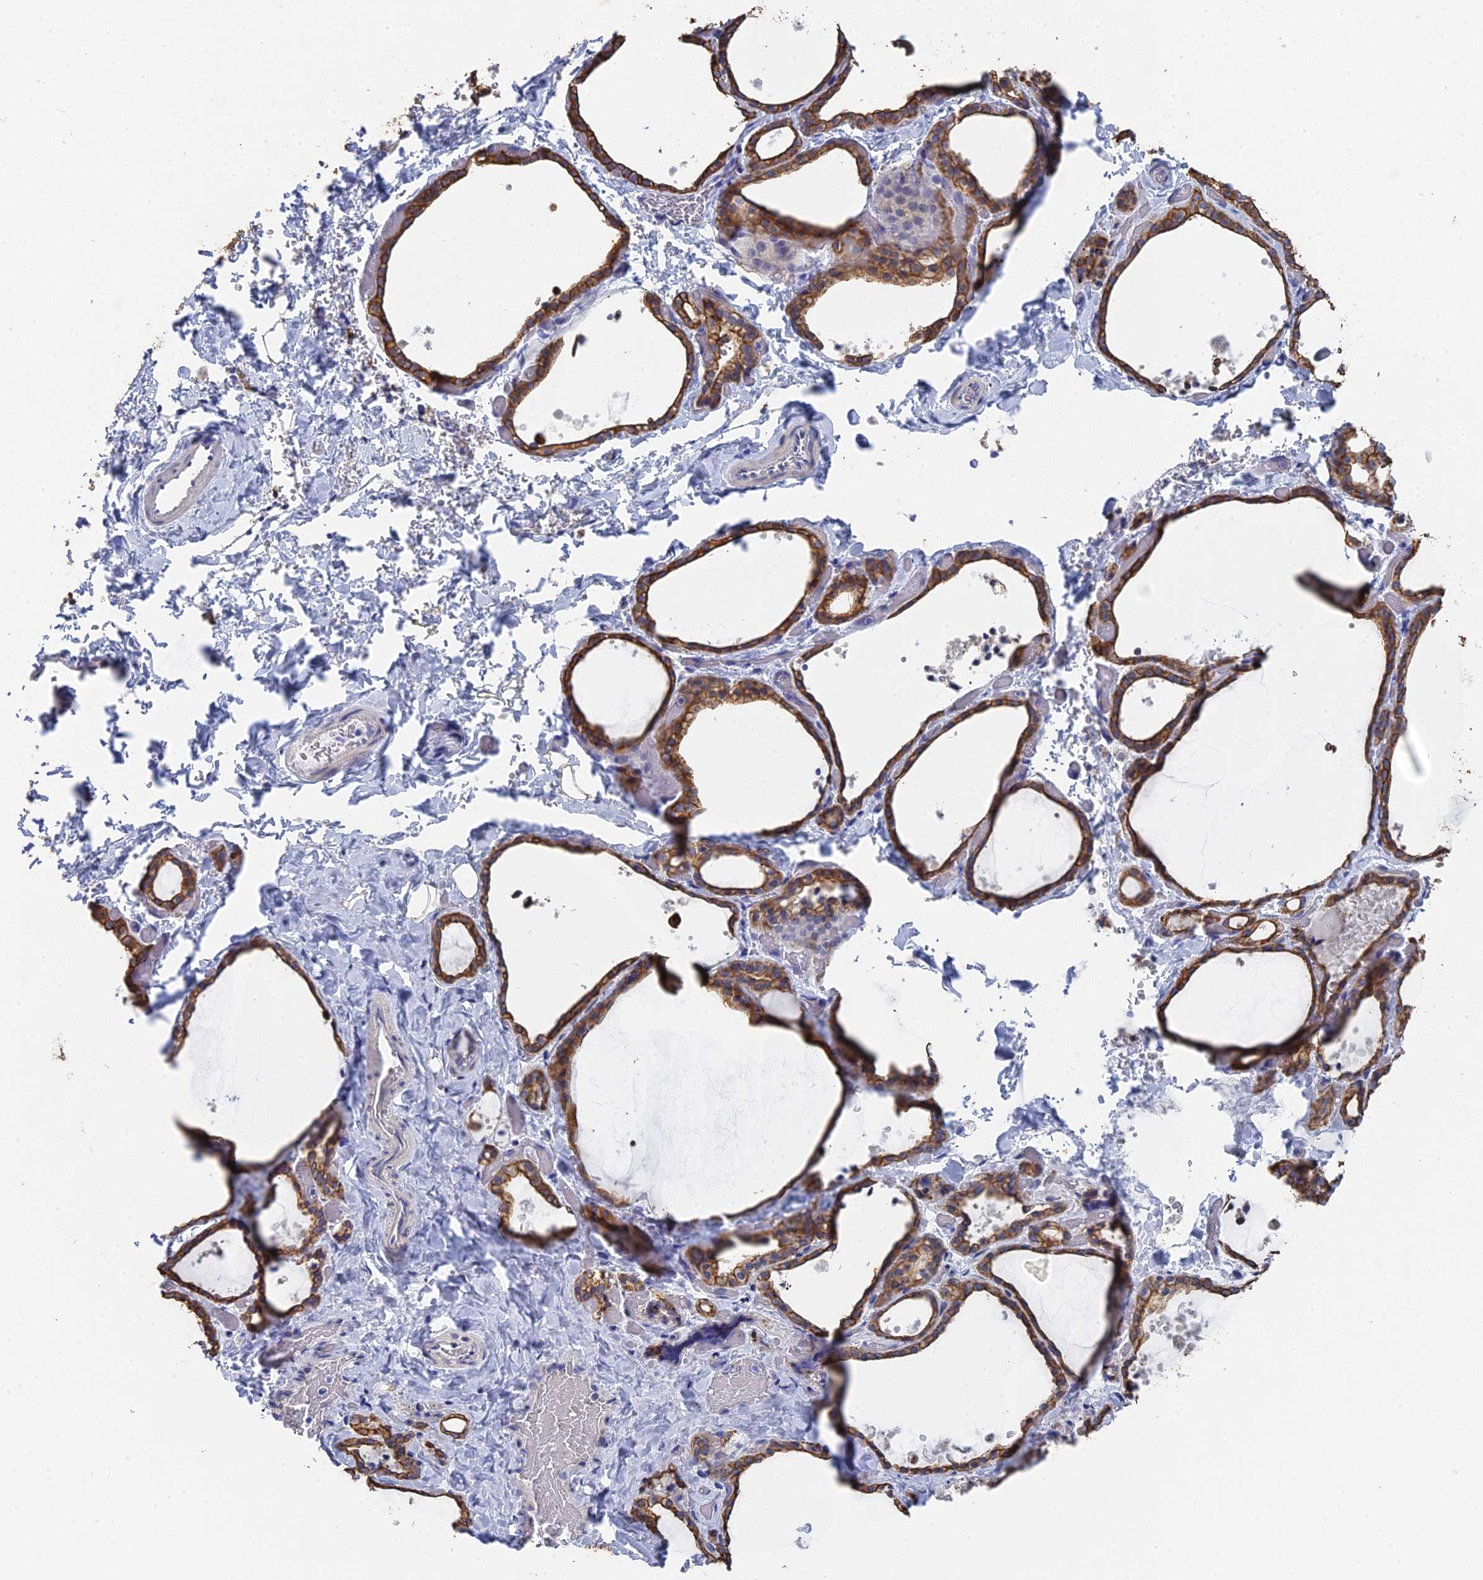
{"staining": {"intensity": "moderate", "quantity": ">75%", "location": "cytoplasmic/membranous"}, "tissue": "thyroid gland", "cell_type": "Glandular cells", "image_type": "normal", "snomed": [{"axis": "morphology", "description": "Normal tissue, NOS"}, {"axis": "topography", "description": "Thyroid gland"}], "caption": "An immunohistochemistry photomicrograph of benign tissue is shown. Protein staining in brown shows moderate cytoplasmic/membranous positivity in thyroid gland within glandular cells.", "gene": "SRFBP1", "patient": {"sex": "female", "age": 44}}